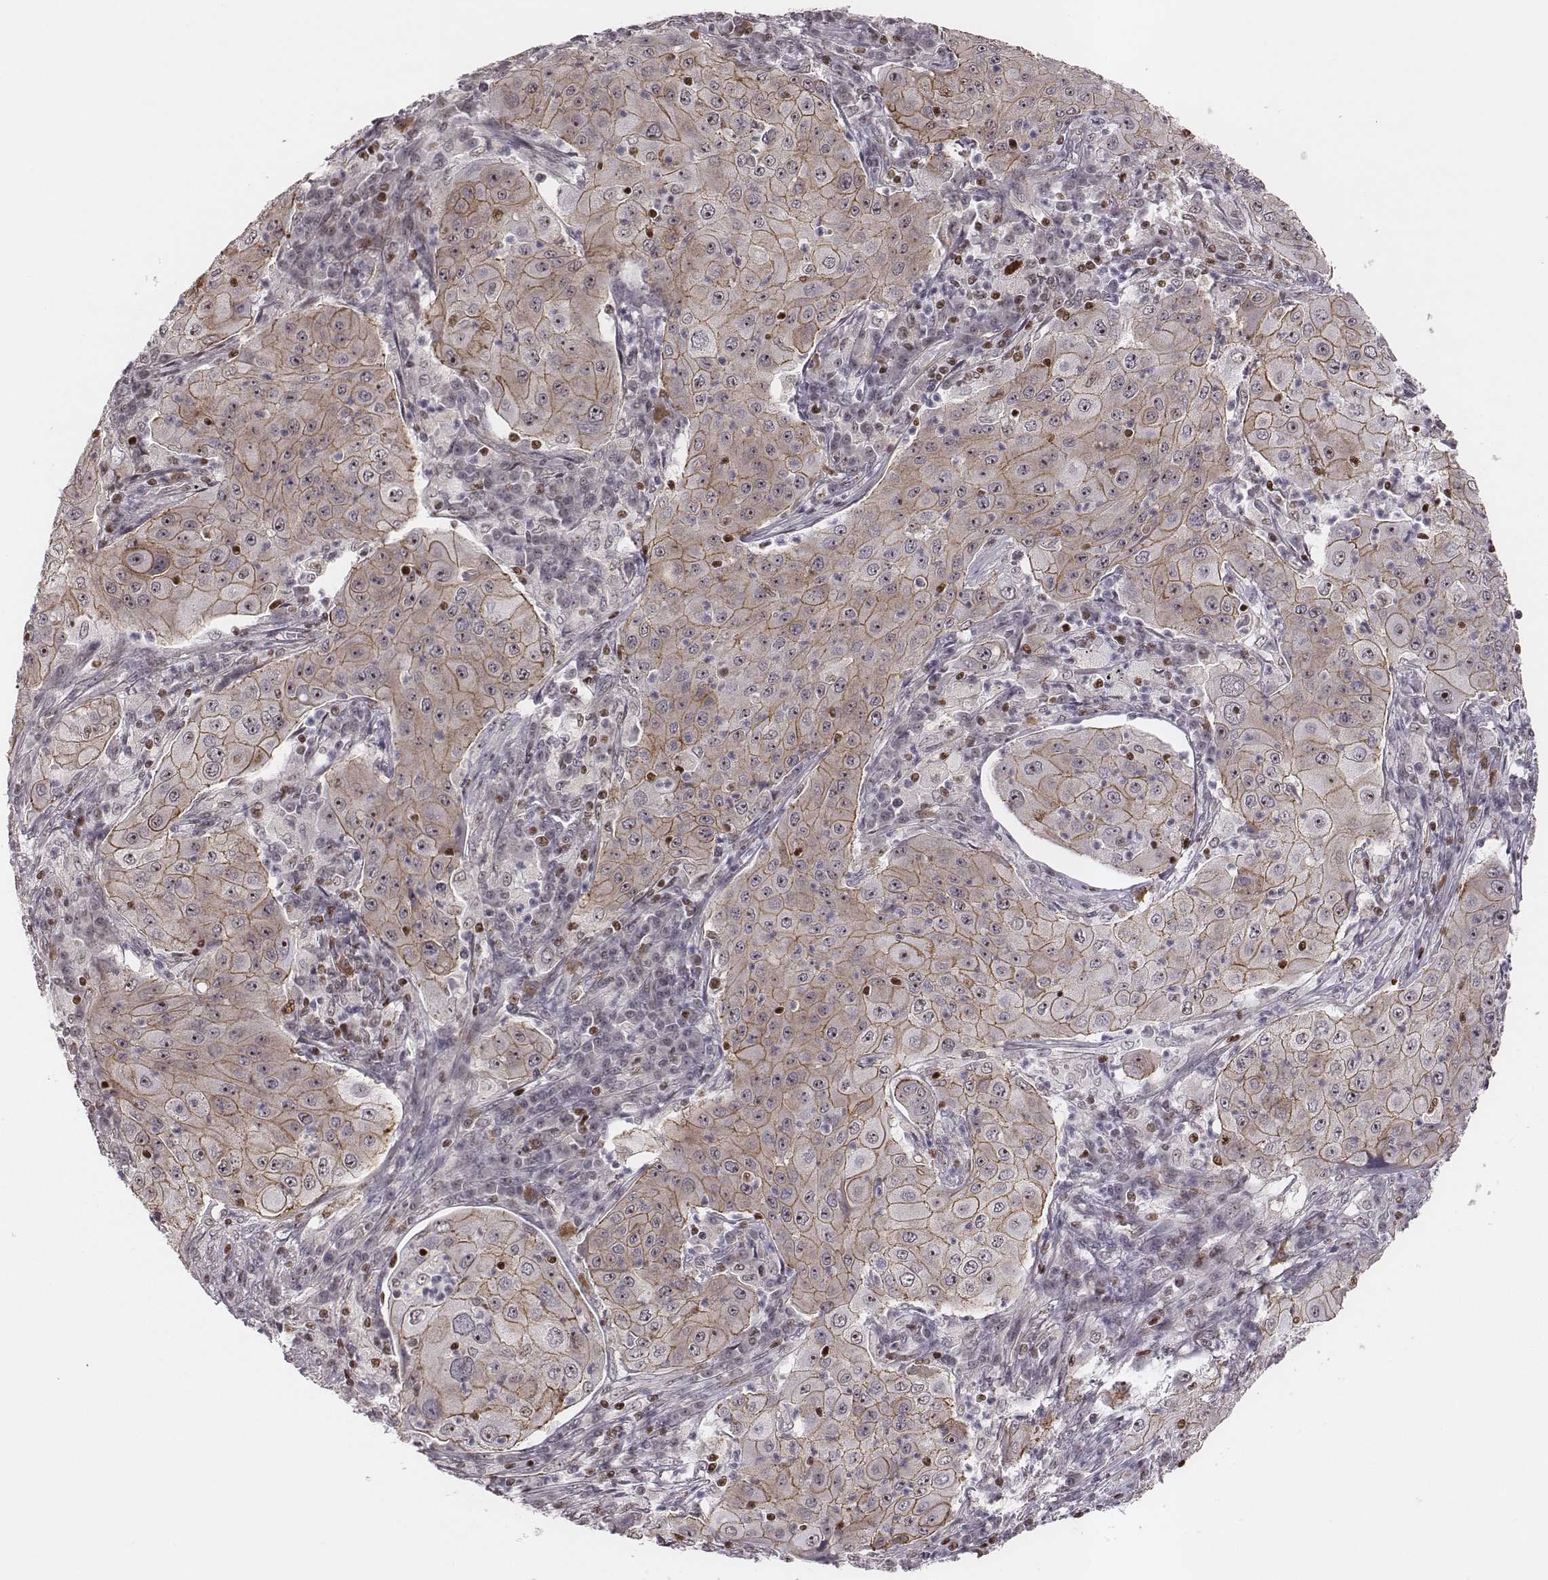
{"staining": {"intensity": "weak", "quantity": ">75%", "location": "cytoplasmic/membranous"}, "tissue": "lung cancer", "cell_type": "Tumor cells", "image_type": "cancer", "snomed": [{"axis": "morphology", "description": "Squamous cell carcinoma, NOS"}, {"axis": "topography", "description": "Lung"}], "caption": "Immunohistochemical staining of lung cancer (squamous cell carcinoma) exhibits low levels of weak cytoplasmic/membranous protein staining in about >75% of tumor cells.", "gene": "WDR59", "patient": {"sex": "female", "age": 59}}